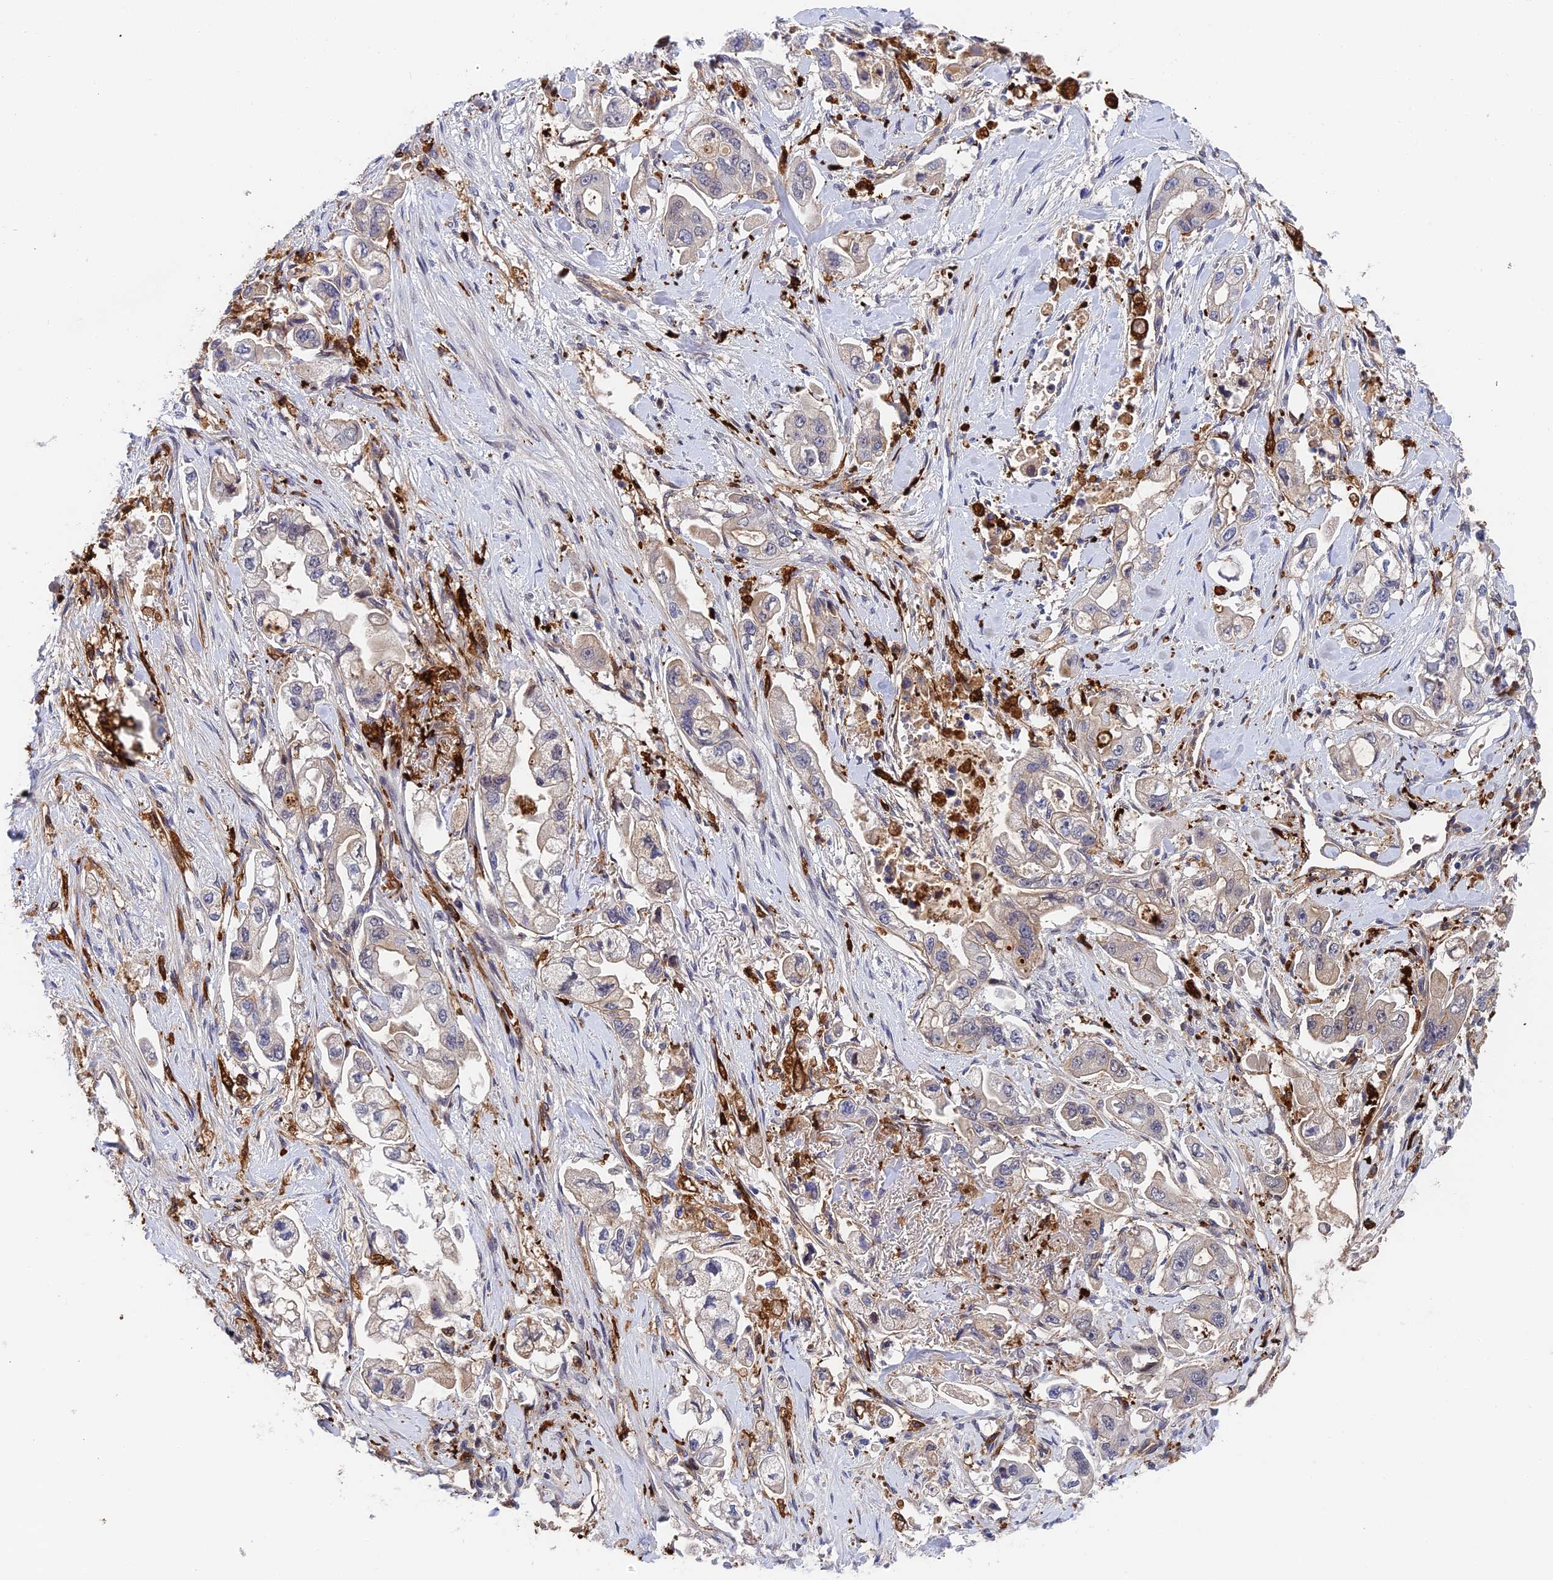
{"staining": {"intensity": "negative", "quantity": "none", "location": "none"}, "tissue": "stomach cancer", "cell_type": "Tumor cells", "image_type": "cancer", "snomed": [{"axis": "morphology", "description": "Adenocarcinoma, NOS"}, {"axis": "topography", "description": "Stomach"}], "caption": "Immunohistochemistry histopathology image of human stomach cancer (adenocarcinoma) stained for a protein (brown), which shows no expression in tumor cells.", "gene": "NSMCE1", "patient": {"sex": "male", "age": 62}}